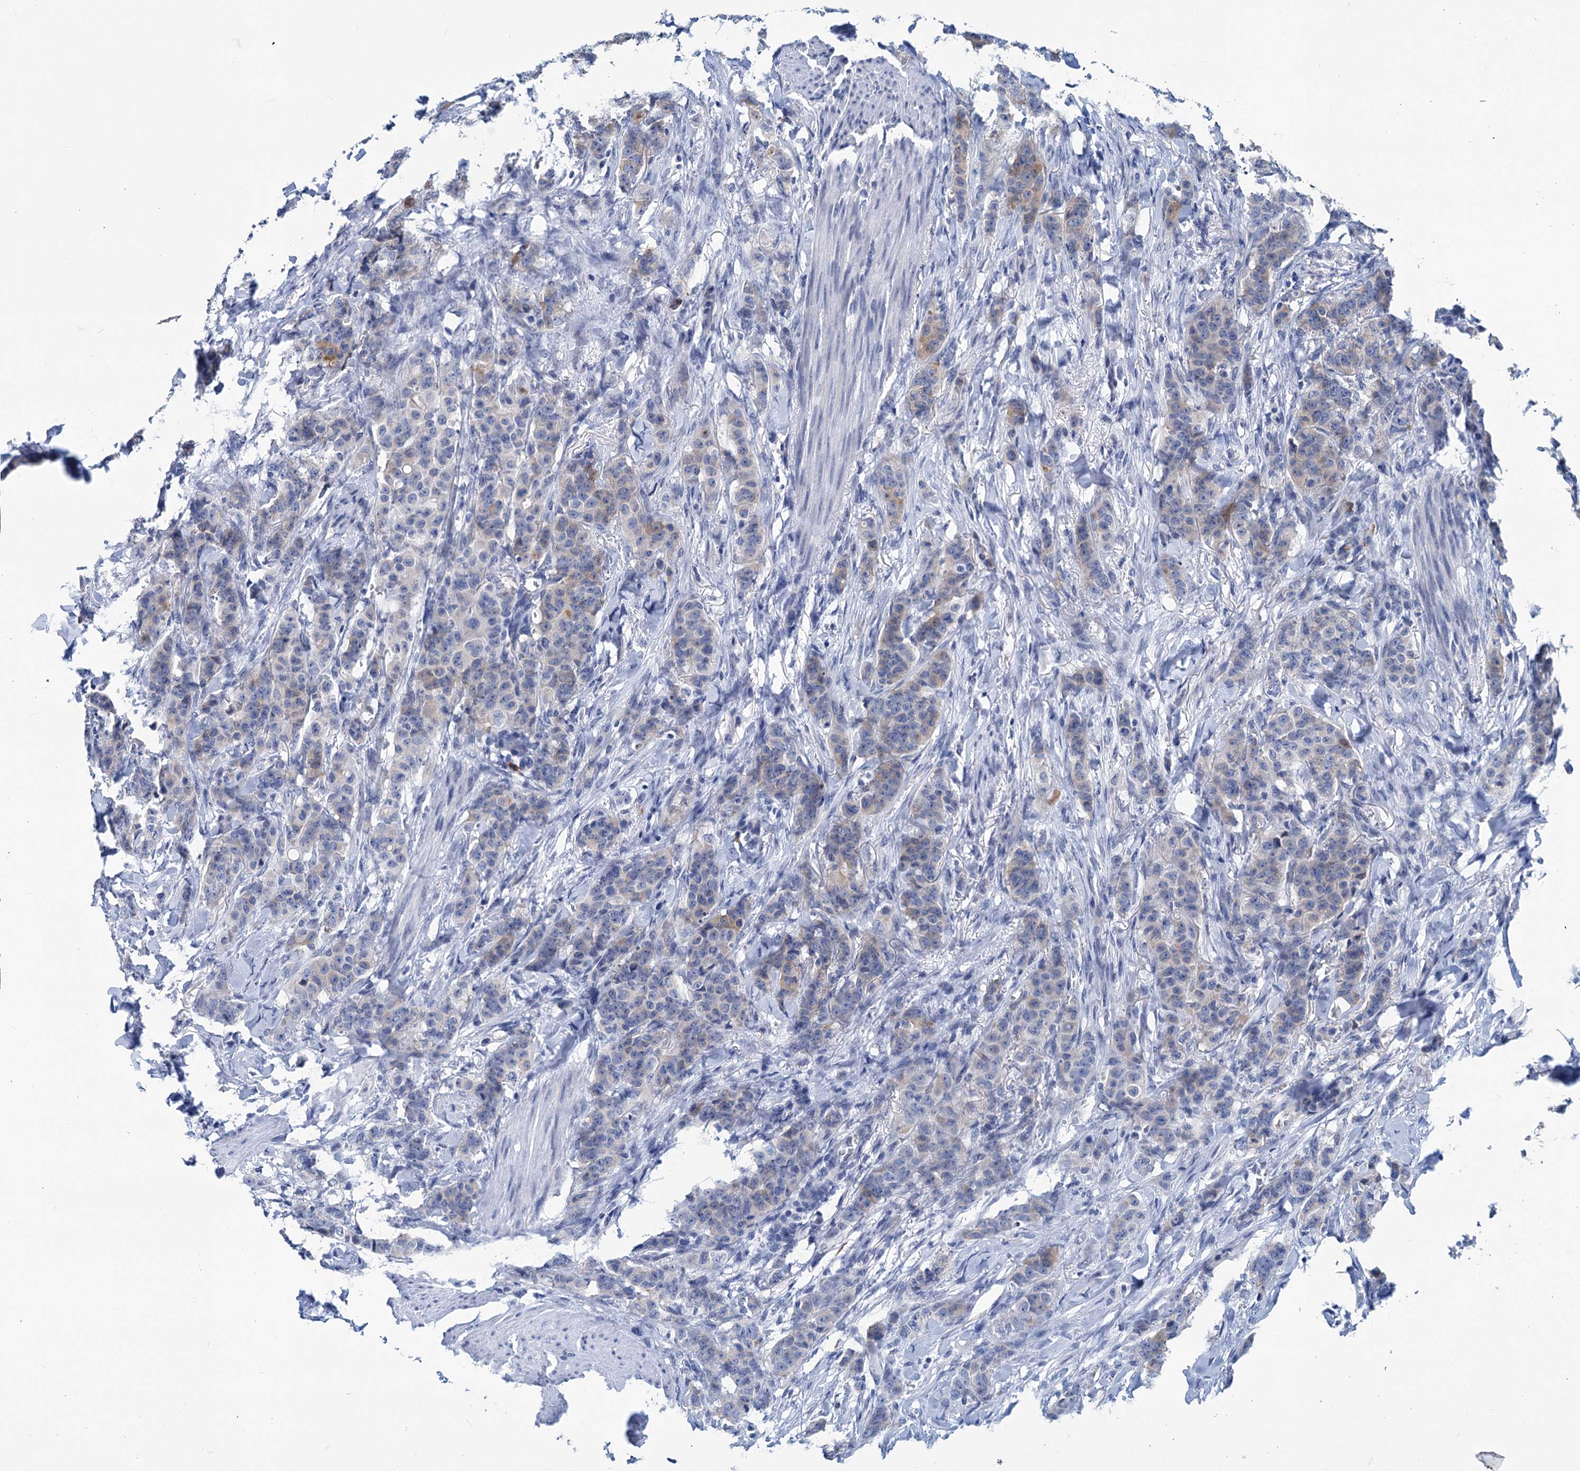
{"staining": {"intensity": "weak", "quantity": "25%-75%", "location": "cytoplasmic/membranous"}, "tissue": "breast cancer", "cell_type": "Tumor cells", "image_type": "cancer", "snomed": [{"axis": "morphology", "description": "Duct carcinoma"}, {"axis": "topography", "description": "Breast"}], "caption": "Immunohistochemical staining of human breast invasive ductal carcinoma reveals low levels of weak cytoplasmic/membranous protein expression in approximately 25%-75% of tumor cells.", "gene": "NEU3", "patient": {"sex": "female", "age": 40}}